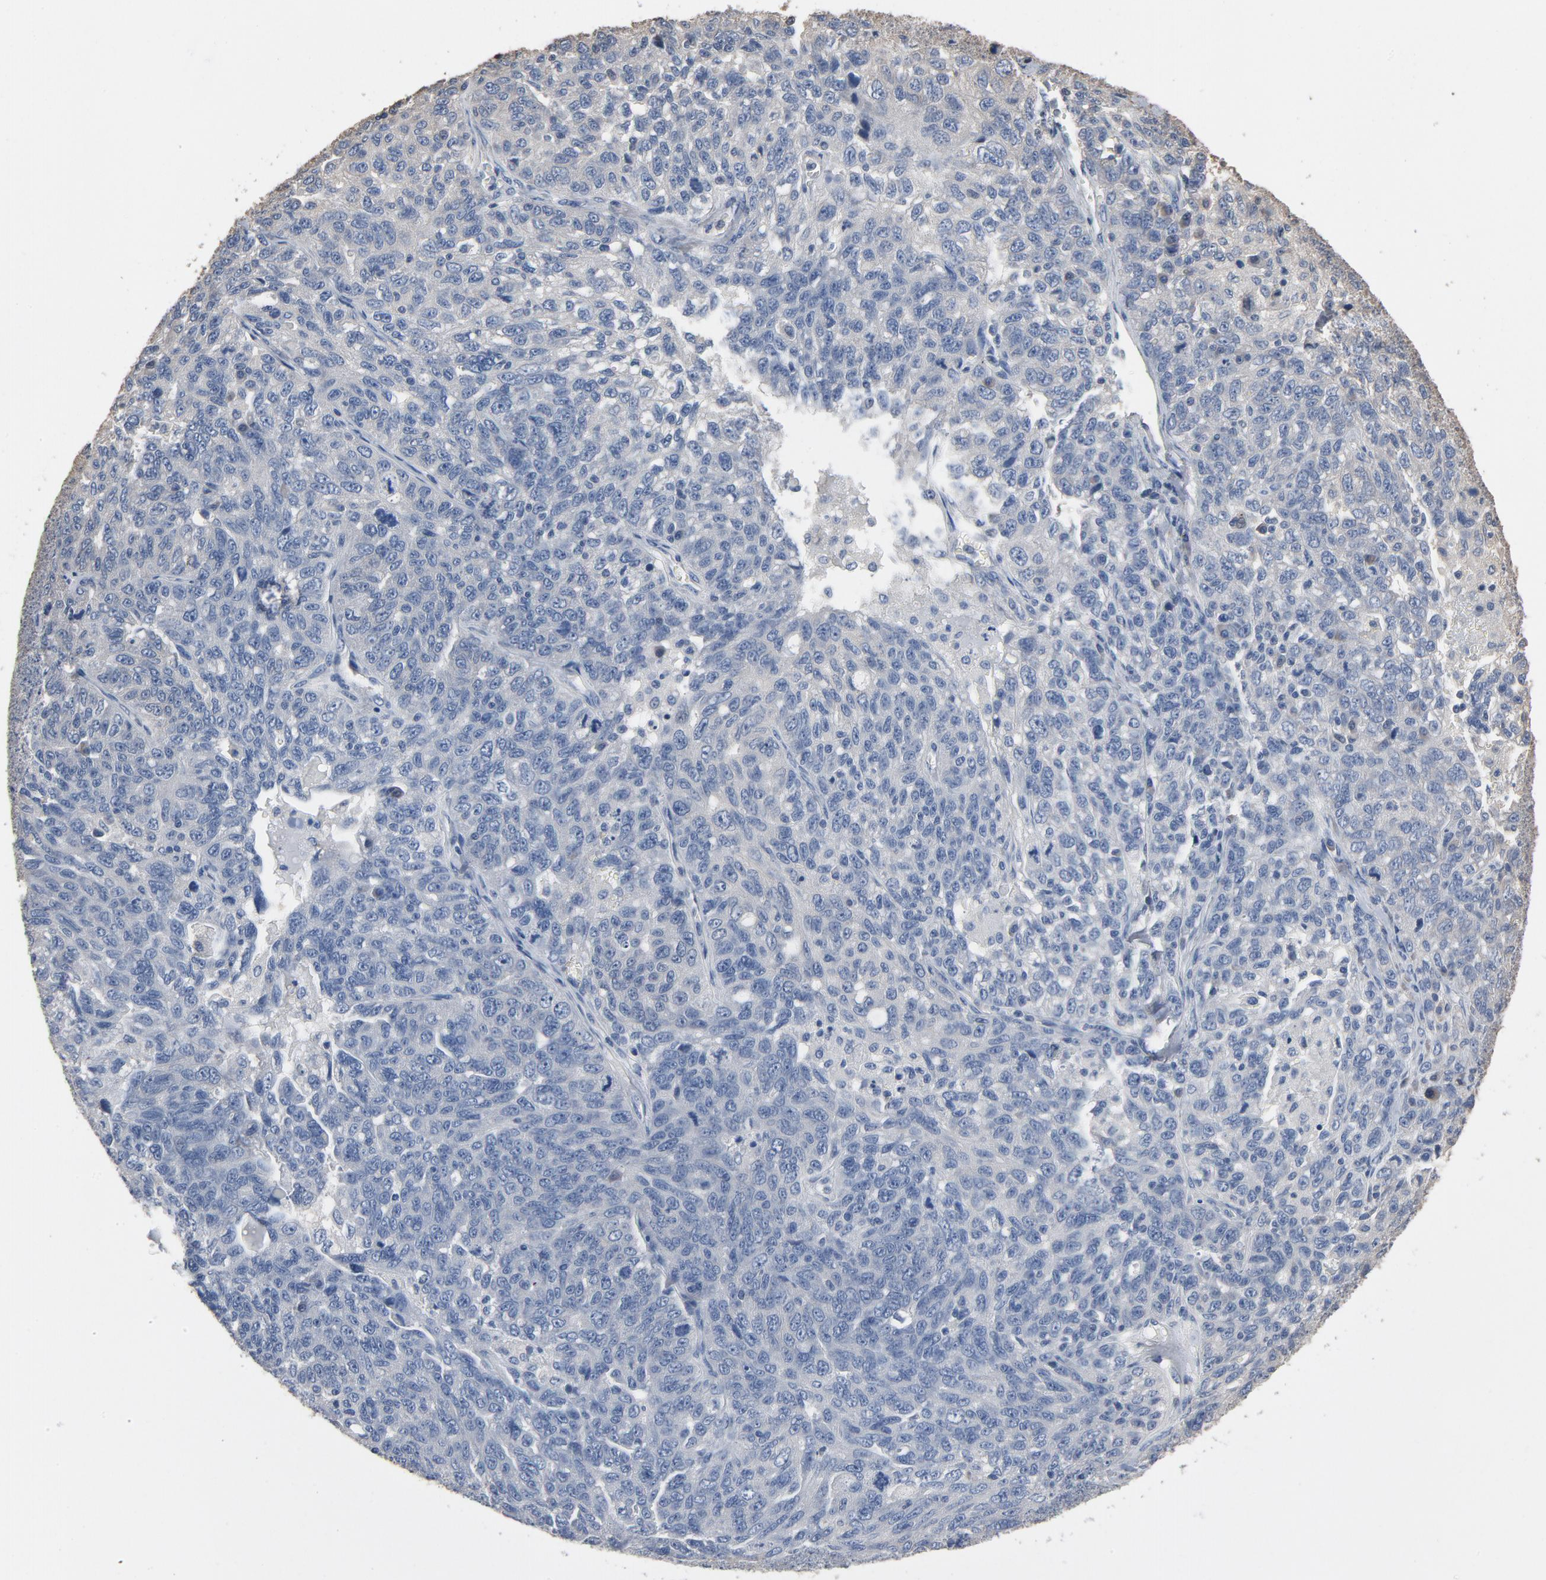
{"staining": {"intensity": "negative", "quantity": "none", "location": "none"}, "tissue": "ovarian cancer", "cell_type": "Tumor cells", "image_type": "cancer", "snomed": [{"axis": "morphology", "description": "Cystadenocarcinoma, serous, NOS"}, {"axis": "topography", "description": "Ovary"}], "caption": "Immunohistochemistry micrograph of neoplastic tissue: serous cystadenocarcinoma (ovarian) stained with DAB demonstrates no significant protein staining in tumor cells. (DAB (3,3'-diaminobenzidine) immunohistochemistry (IHC) visualized using brightfield microscopy, high magnification).", "gene": "SOX6", "patient": {"sex": "female", "age": 71}}